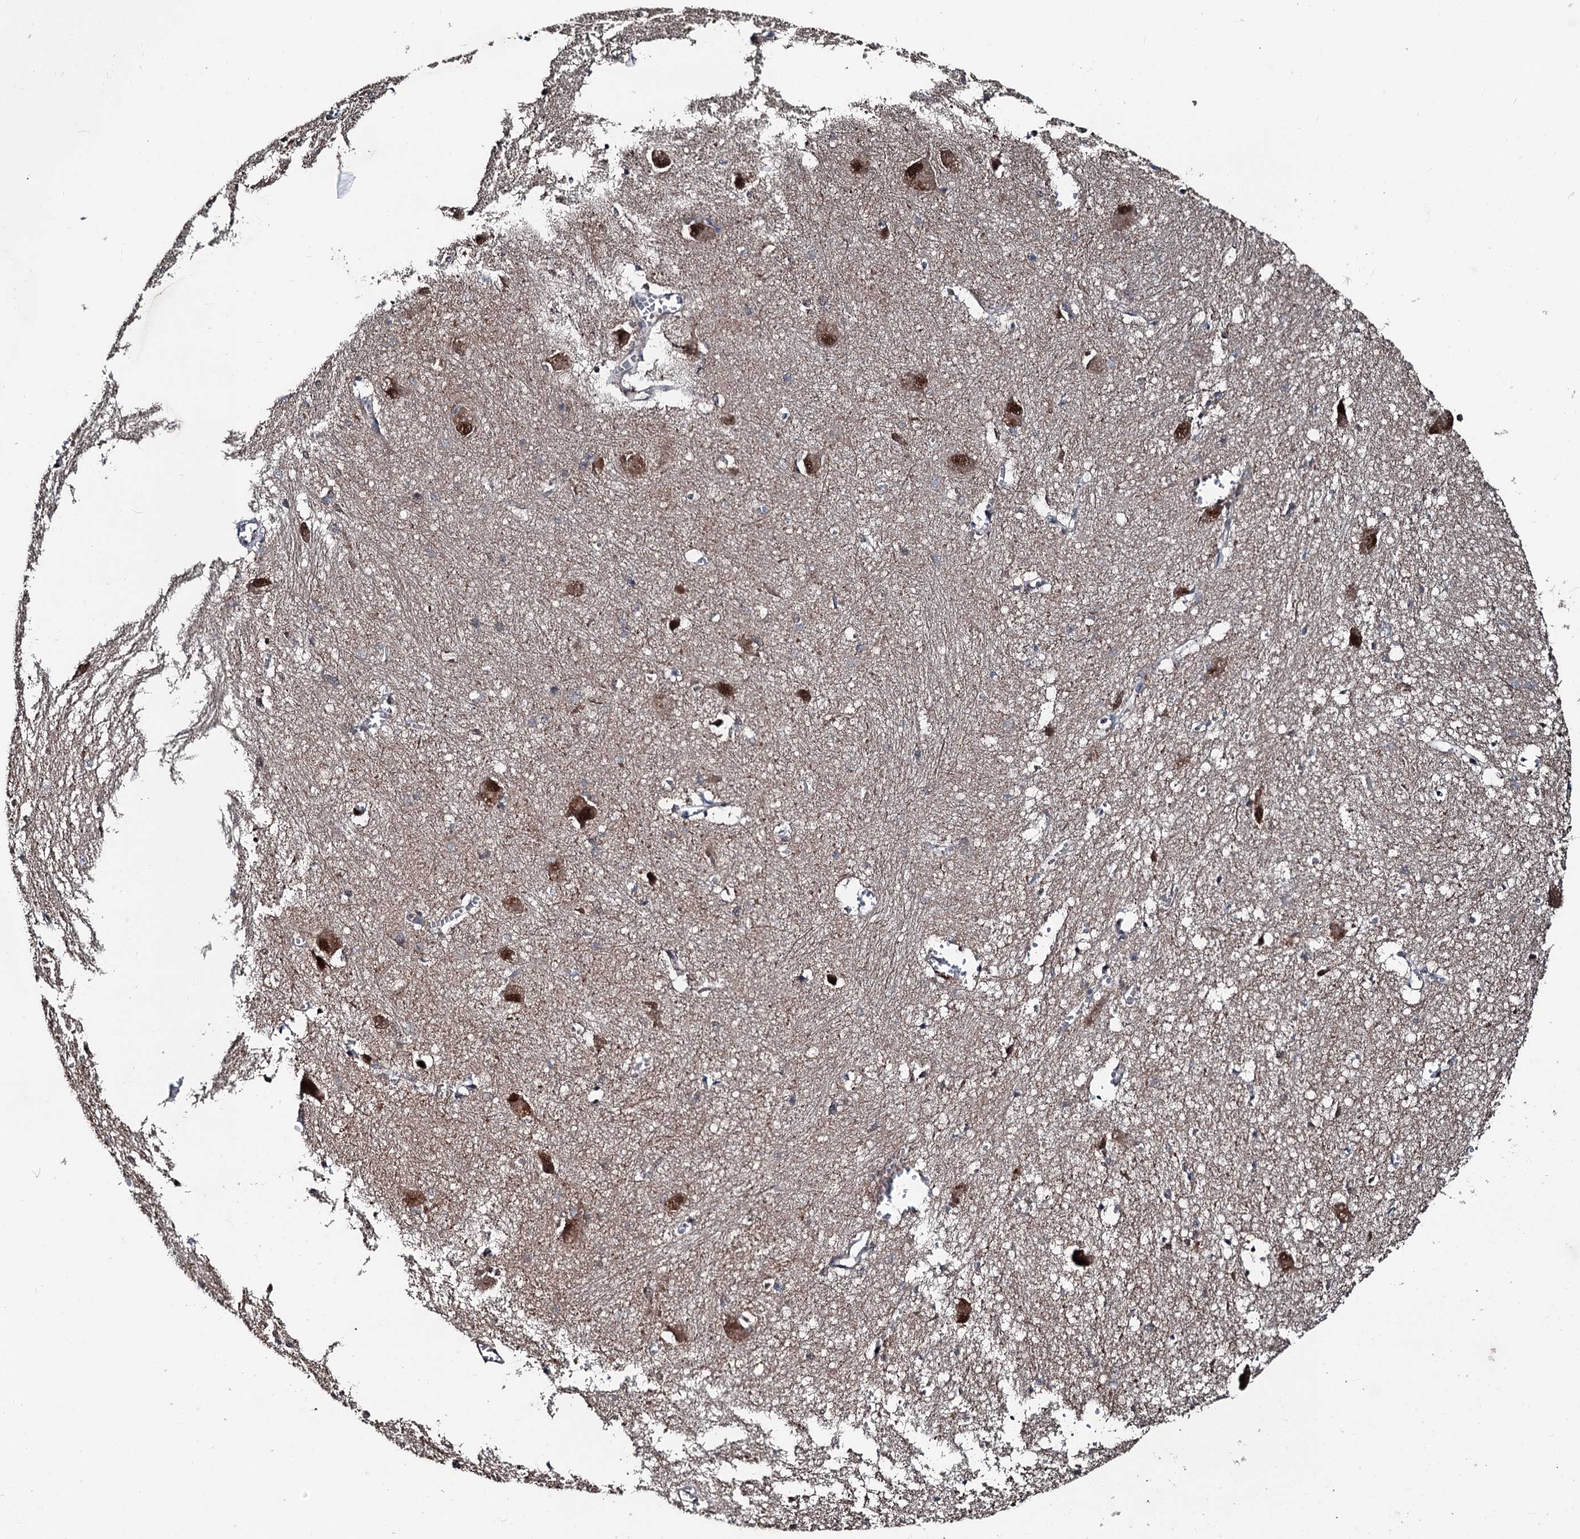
{"staining": {"intensity": "weak", "quantity": "25%-75%", "location": "cytoplasmic/membranous"}, "tissue": "caudate", "cell_type": "Glial cells", "image_type": "normal", "snomed": [{"axis": "morphology", "description": "Normal tissue, NOS"}, {"axis": "topography", "description": "Lateral ventricle wall"}], "caption": "Immunohistochemistry image of benign caudate: human caudate stained using IHC shows low levels of weak protein expression localized specifically in the cytoplasmic/membranous of glial cells, appearing as a cytoplasmic/membranous brown color.", "gene": "PSMD13", "patient": {"sex": "male", "age": 37}}